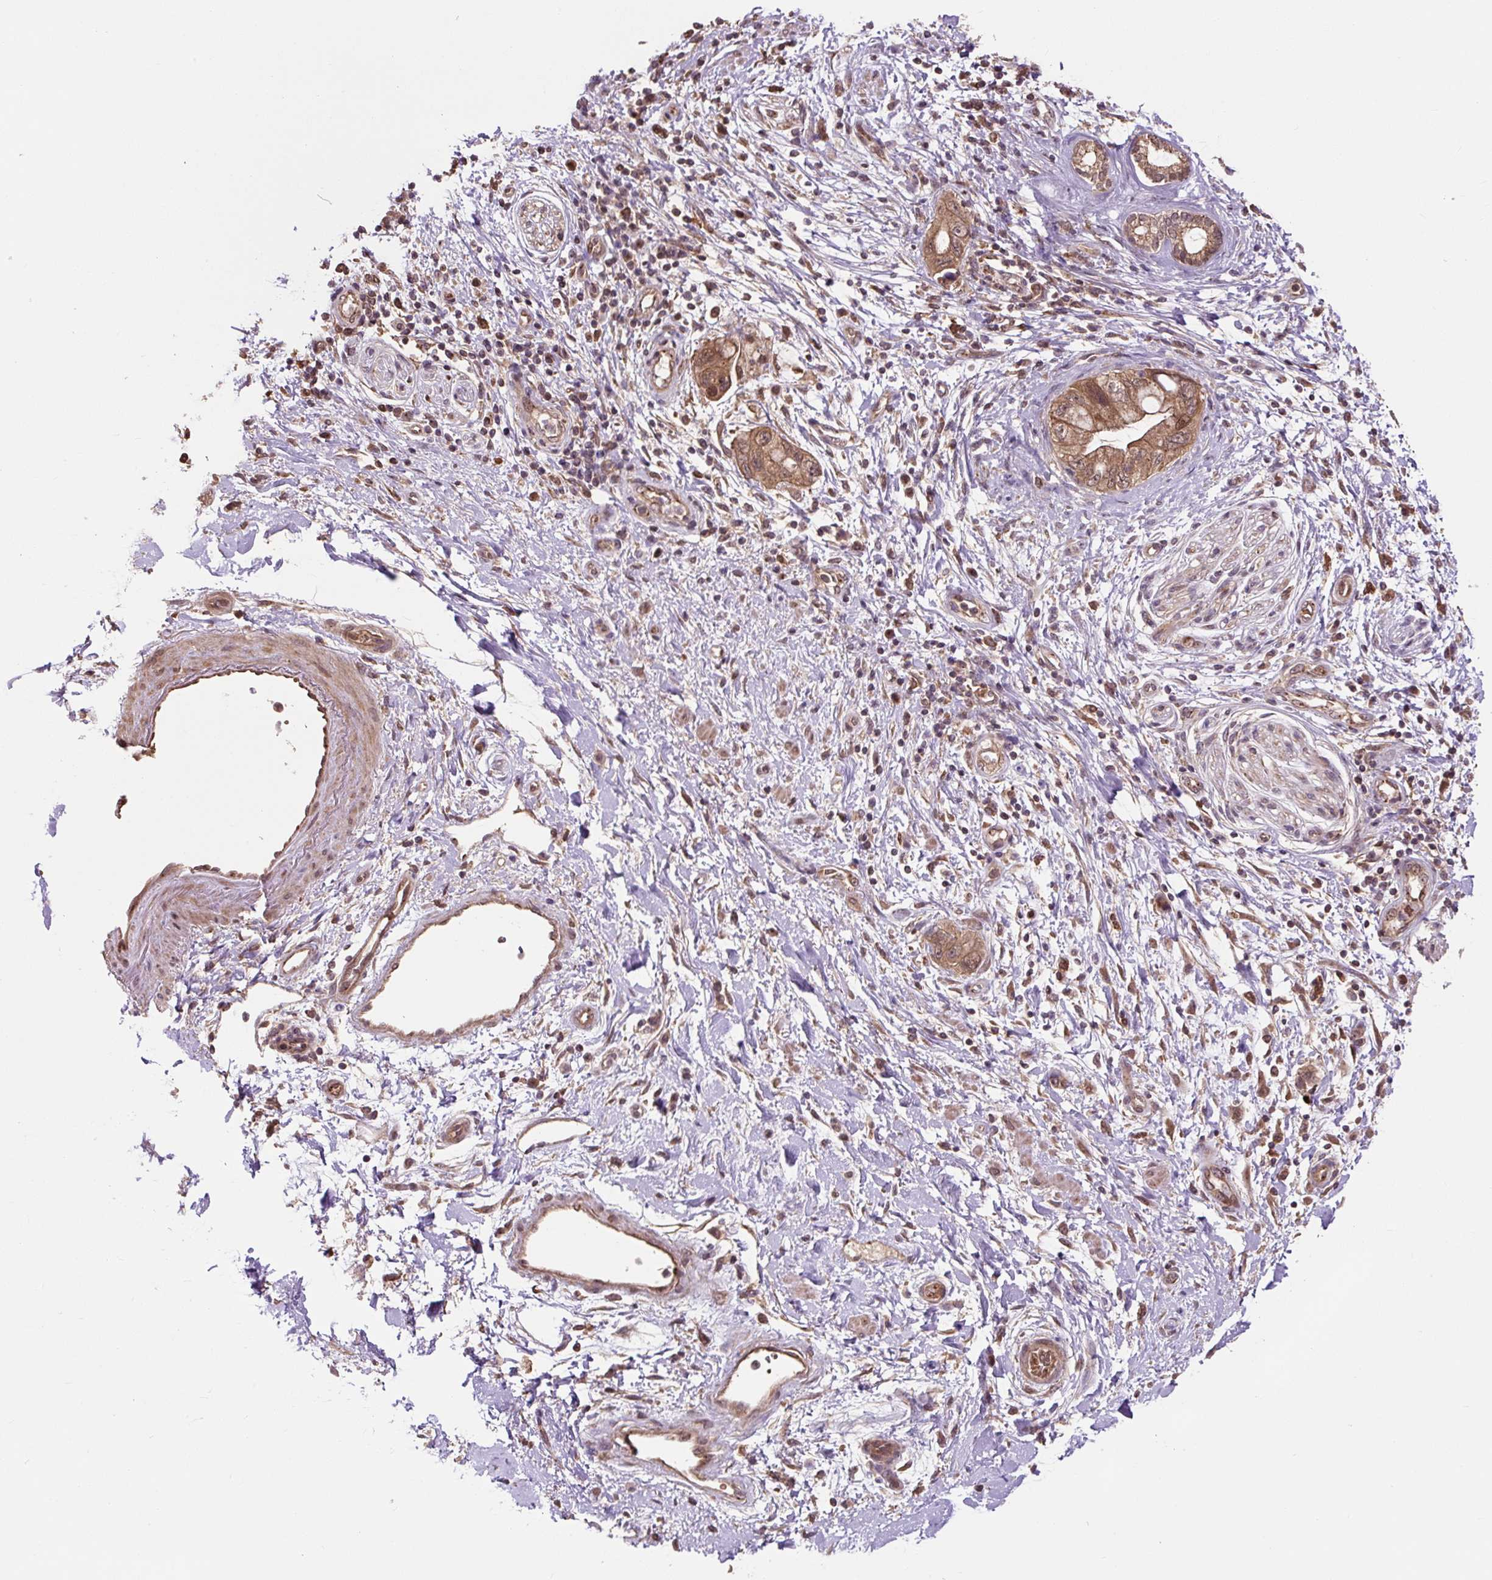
{"staining": {"intensity": "moderate", "quantity": ">75%", "location": "cytoplasmic/membranous"}, "tissue": "pancreatic cancer", "cell_type": "Tumor cells", "image_type": "cancer", "snomed": [{"axis": "morphology", "description": "Adenocarcinoma, NOS"}, {"axis": "topography", "description": "Pancreas"}], "caption": "Immunohistochemistry (IHC) of human pancreatic adenocarcinoma displays medium levels of moderate cytoplasmic/membranous expression in about >75% of tumor cells.", "gene": "MMS19", "patient": {"sex": "female", "age": 73}}